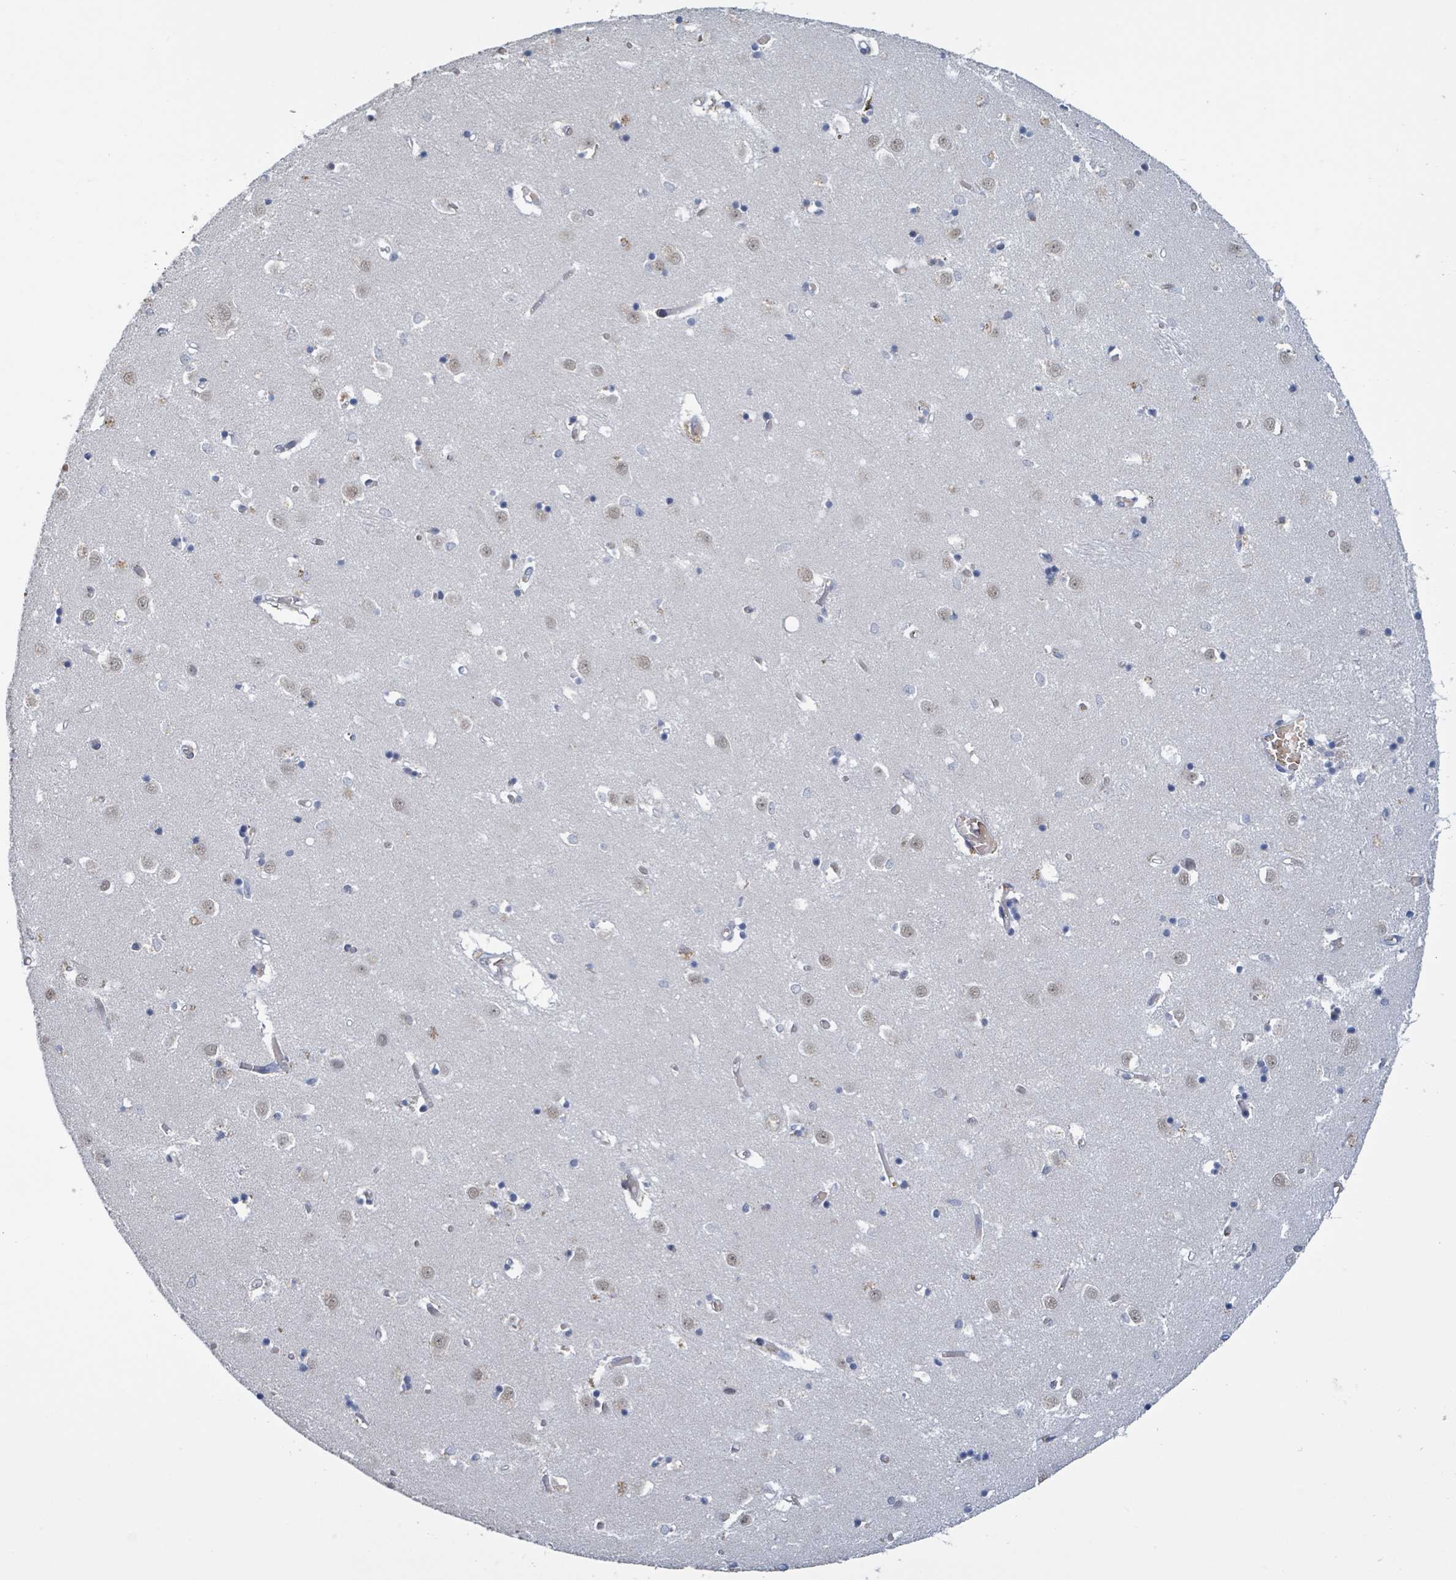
{"staining": {"intensity": "negative", "quantity": "none", "location": "none"}, "tissue": "caudate", "cell_type": "Glial cells", "image_type": "normal", "snomed": [{"axis": "morphology", "description": "Normal tissue, NOS"}, {"axis": "topography", "description": "Lateral ventricle wall"}], "caption": "Protein analysis of unremarkable caudate demonstrates no significant staining in glial cells.", "gene": "SEBOX", "patient": {"sex": "male", "age": 70}}